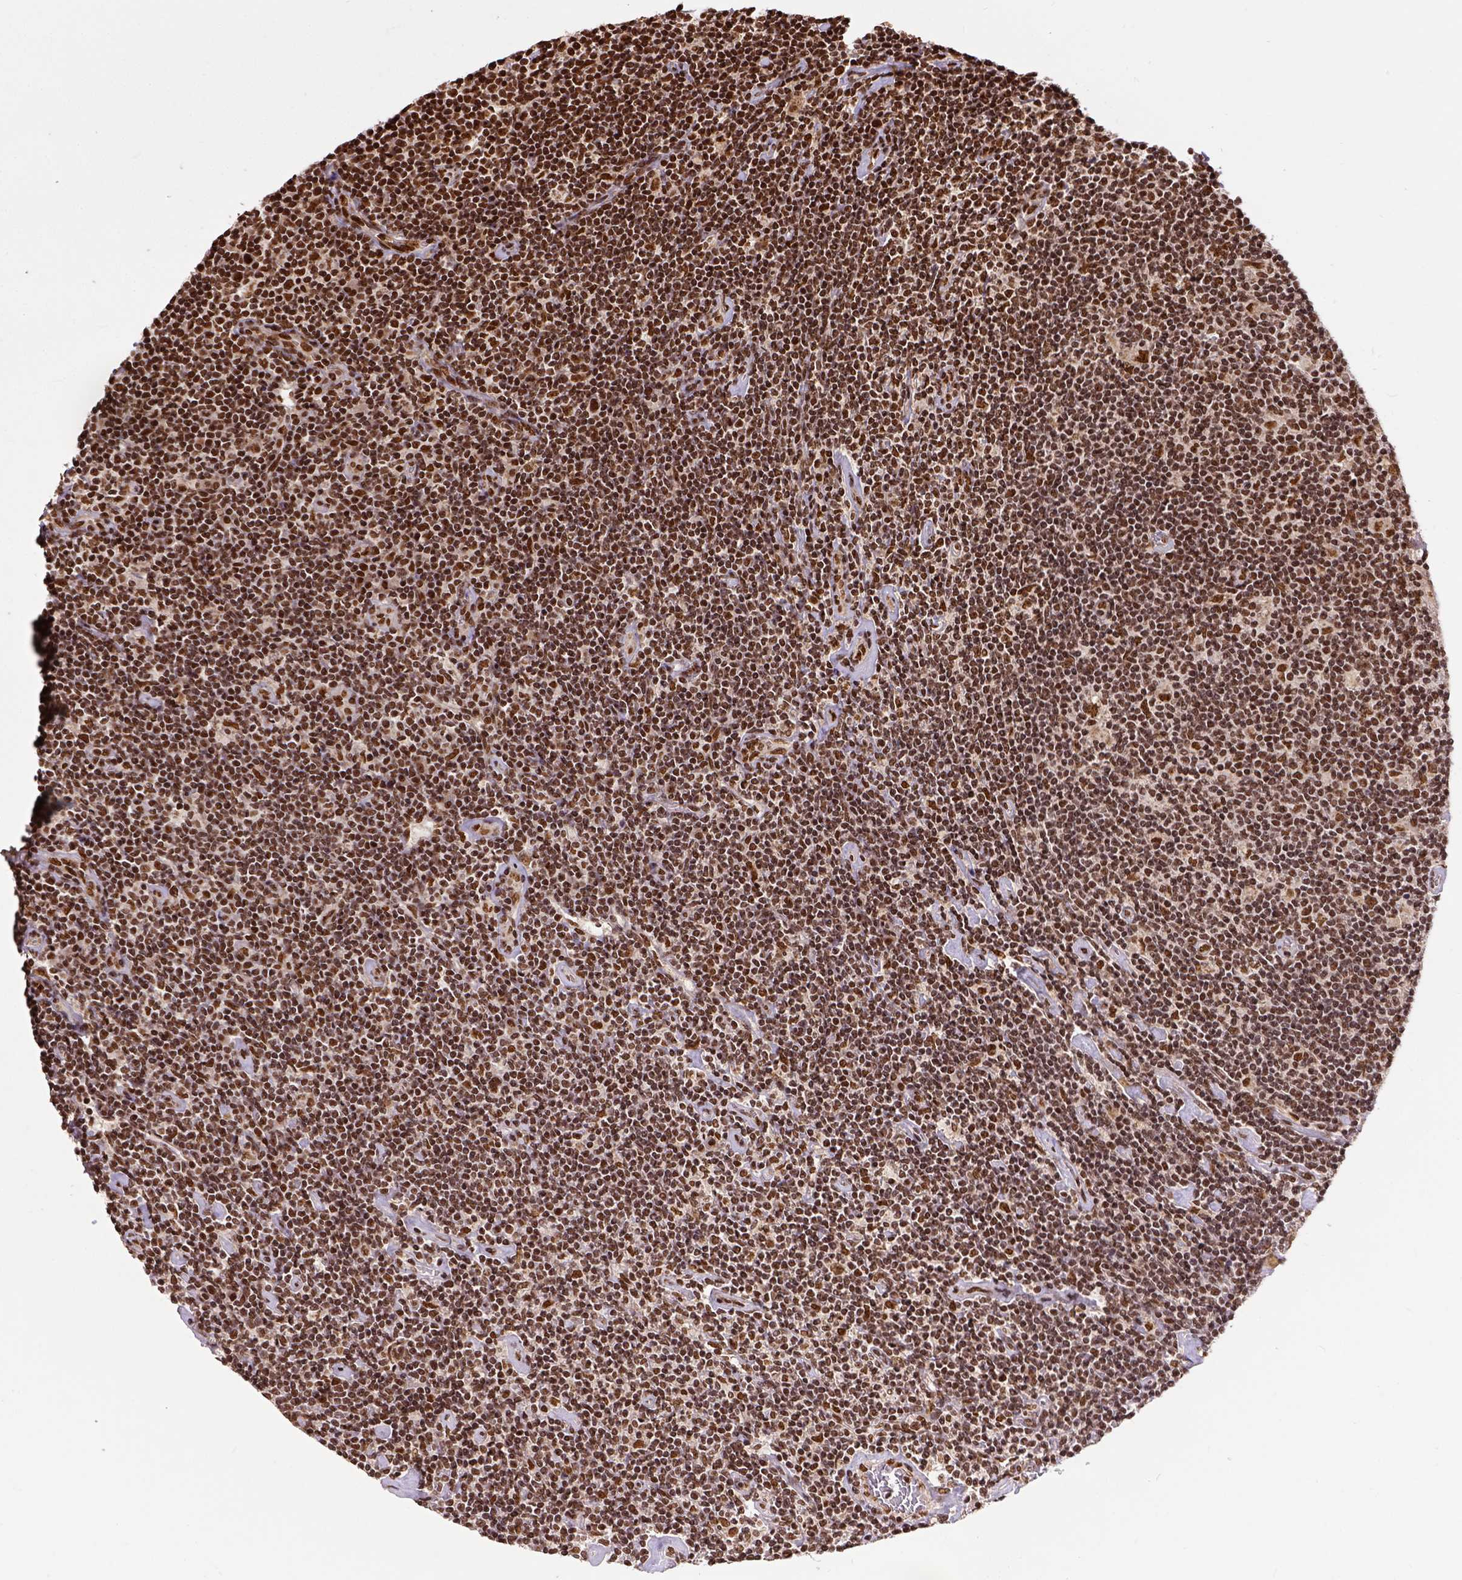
{"staining": {"intensity": "strong", "quantity": ">75%", "location": "nuclear"}, "tissue": "lymphoma", "cell_type": "Tumor cells", "image_type": "cancer", "snomed": [{"axis": "morphology", "description": "Hodgkin's disease, NOS"}, {"axis": "topography", "description": "Lymph node"}], "caption": "Human lymphoma stained with a brown dye displays strong nuclear positive staining in approximately >75% of tumor cells.", "gene": "NACC1", "patient": {"sex": "male", "age": 40}}